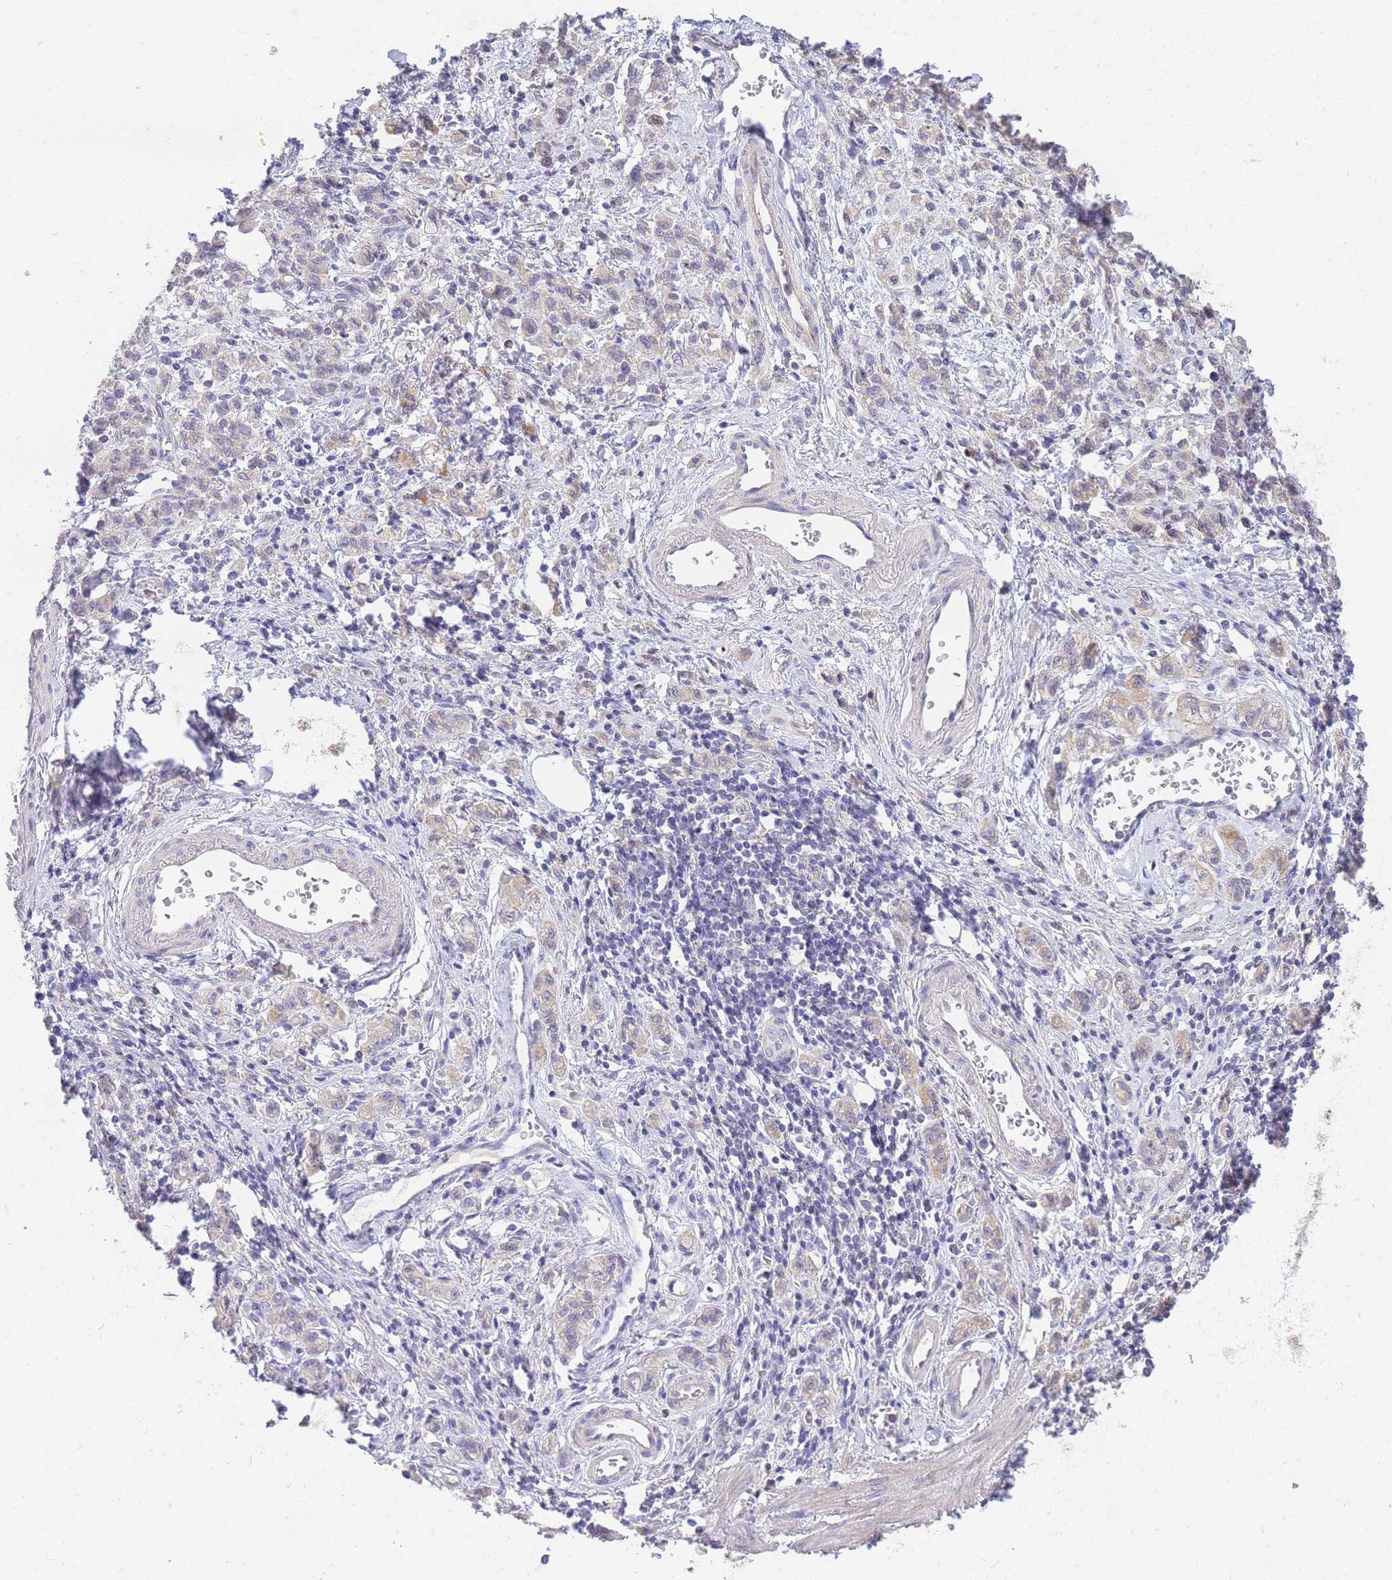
{"staining": {"intensity": "weak", "quantity": "<25%", "location": "cytoplasmic/membranous"}, "tissue": "stomach cancer", "cell_type": "Tumor cells", "image_type": "cancer", "snomed": [{"axis": "morphology", "description": "Adenocarcinoma, NOS"}, {"axis": "topography", "description": "Stomach"}], "caption": "Immunohistochemistry (IHC) image of neoplastic tissue: stomach cancer (adenocarcinoma) stained with DAB (3,3'-diaminobenzidine) demonstrates no significant protein expression in tumor cells. Nuclei are stained in blue.", "gene": "OR5T1", "patient": {"sex": "male", "age": 77}}